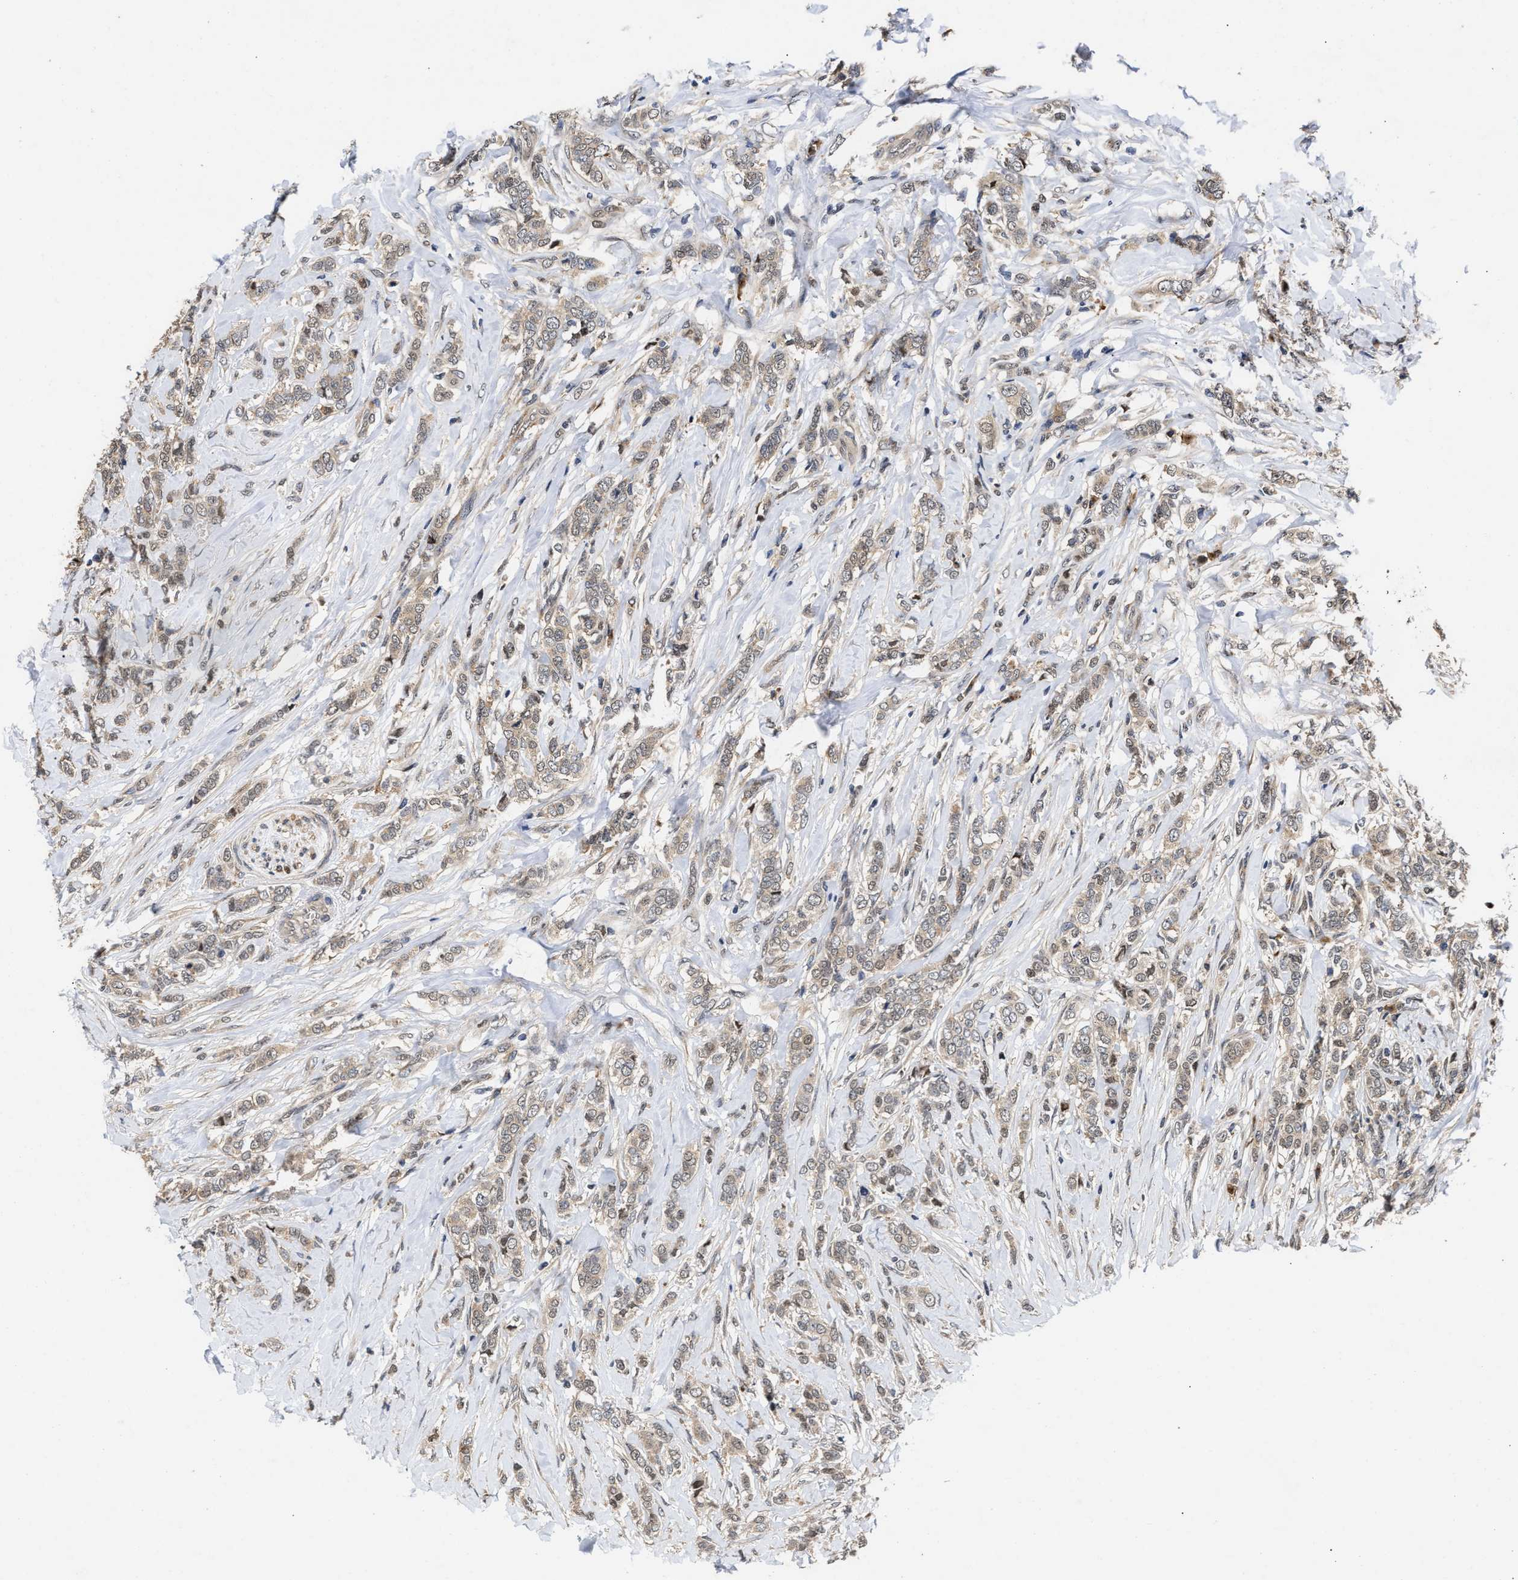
{"staining": {"intensity": "weak", "quantity": ">75%", "location": "cytoplasmic/membranous"}, "tissue": "breast cancer", "cell_type": "Tumor cells", "image_type": "cancer", "snomed": [{"axis": "morphology", "description": "Lobular carcinoma"}, {"axis": "topography", "description": "Skin"}, {"axis": "topography", "description": "Breast"}], "caption": "Lobular carcinoma (breast) stained with a protein marker reveals weak staining in tumor cells.", "gene": "CLIP2", "patient": {"sex": "female", "age": 46}}